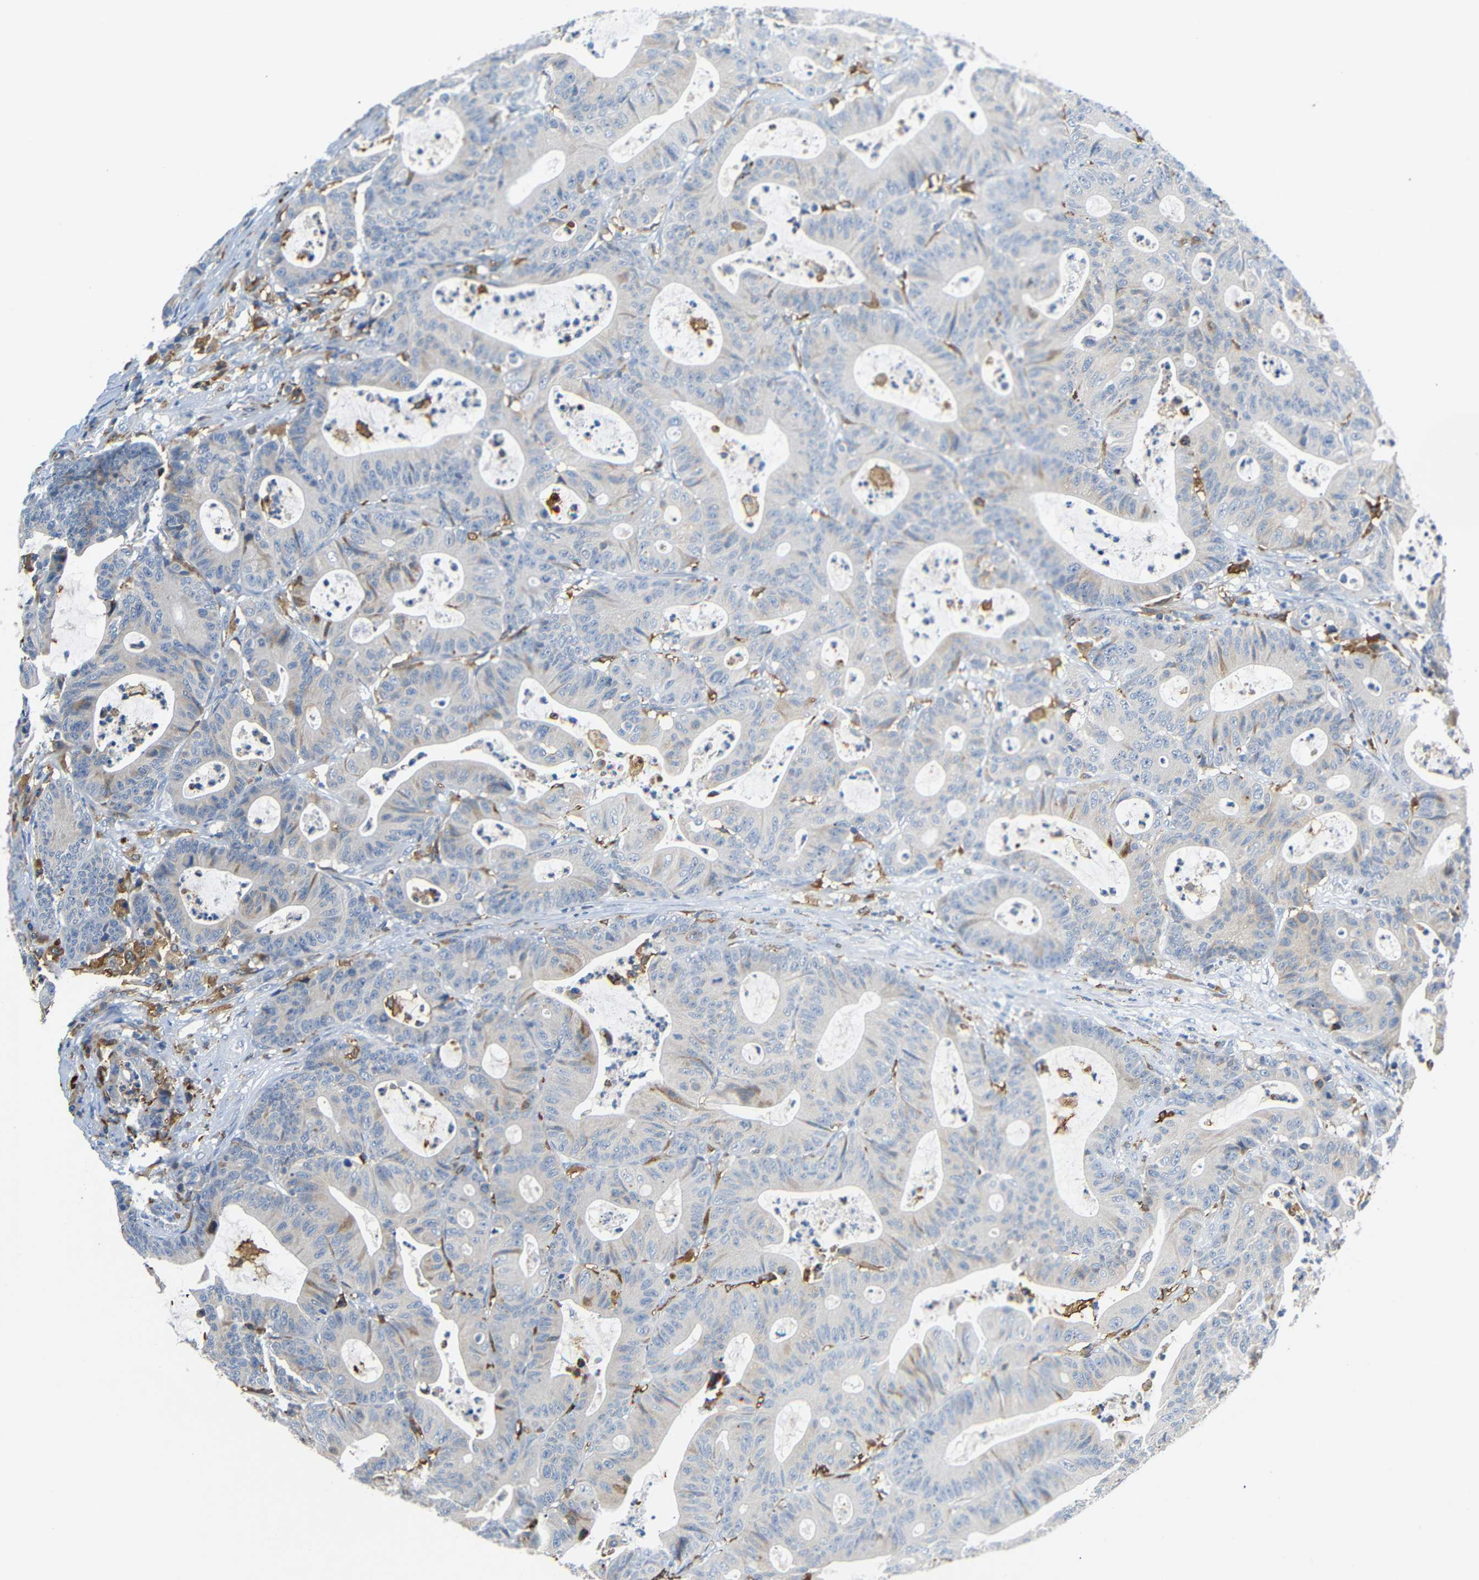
{"staining": {"intensity": "moderate", "quantity": "<25%", "location": "cytoplasmic/membranous"}, "tissue": "colorectal cancer", "cell_type": "Tumor cells", "image_type": "cancer", "snomed": [{"axis": "morphology", "description": "Adenocarcinoma, NOS"}, {"axis": "topography", "description": "Colon"}], "caption": "This is a micrograph of immunohistochemistry (IHC) staining of adenocarcinoma (colorectal), which shows moderate expression in the cytoplasmic/membranous of tumor cells.", "gene": "HLA-DQB1", "patient": {"sex": "female", "age": 84}}